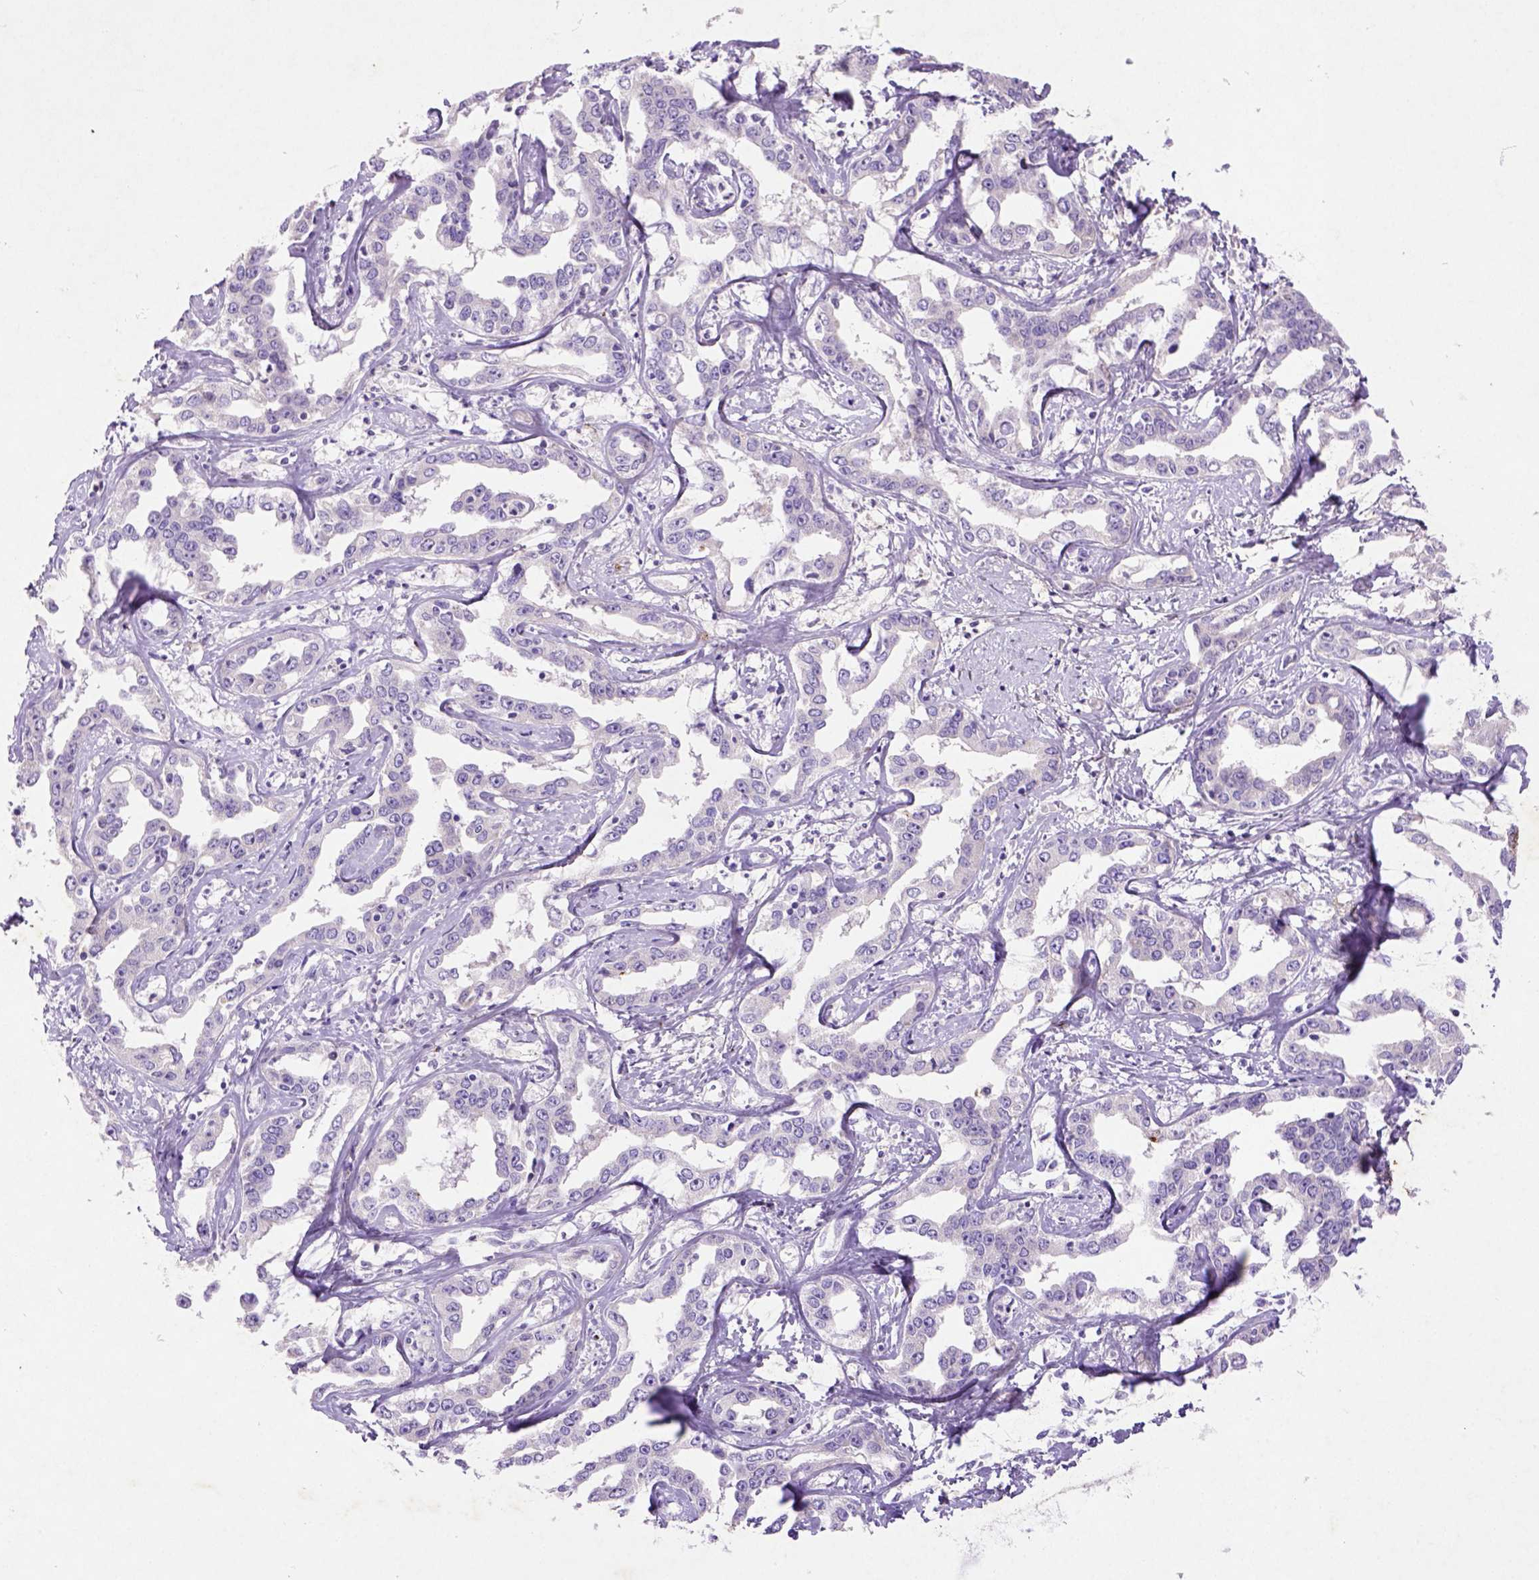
{"staining": {"intensity": "negative", "quantity": "none", "location": "none"}, "tissue": "liver cancer", "cell_type": "Tumor cells", "image_type": "cancer", "snomed": [{"axis": "morphology", "description": "Cholangiocarcinoma"}, {"axis": "topography", "description": "Liver"}], "caption": "Immunohistochemistry of human liver cancer shows no staining in tumor cells.", "gene": "NUDT2", "patient": {"sex": "male", "age": 59}}